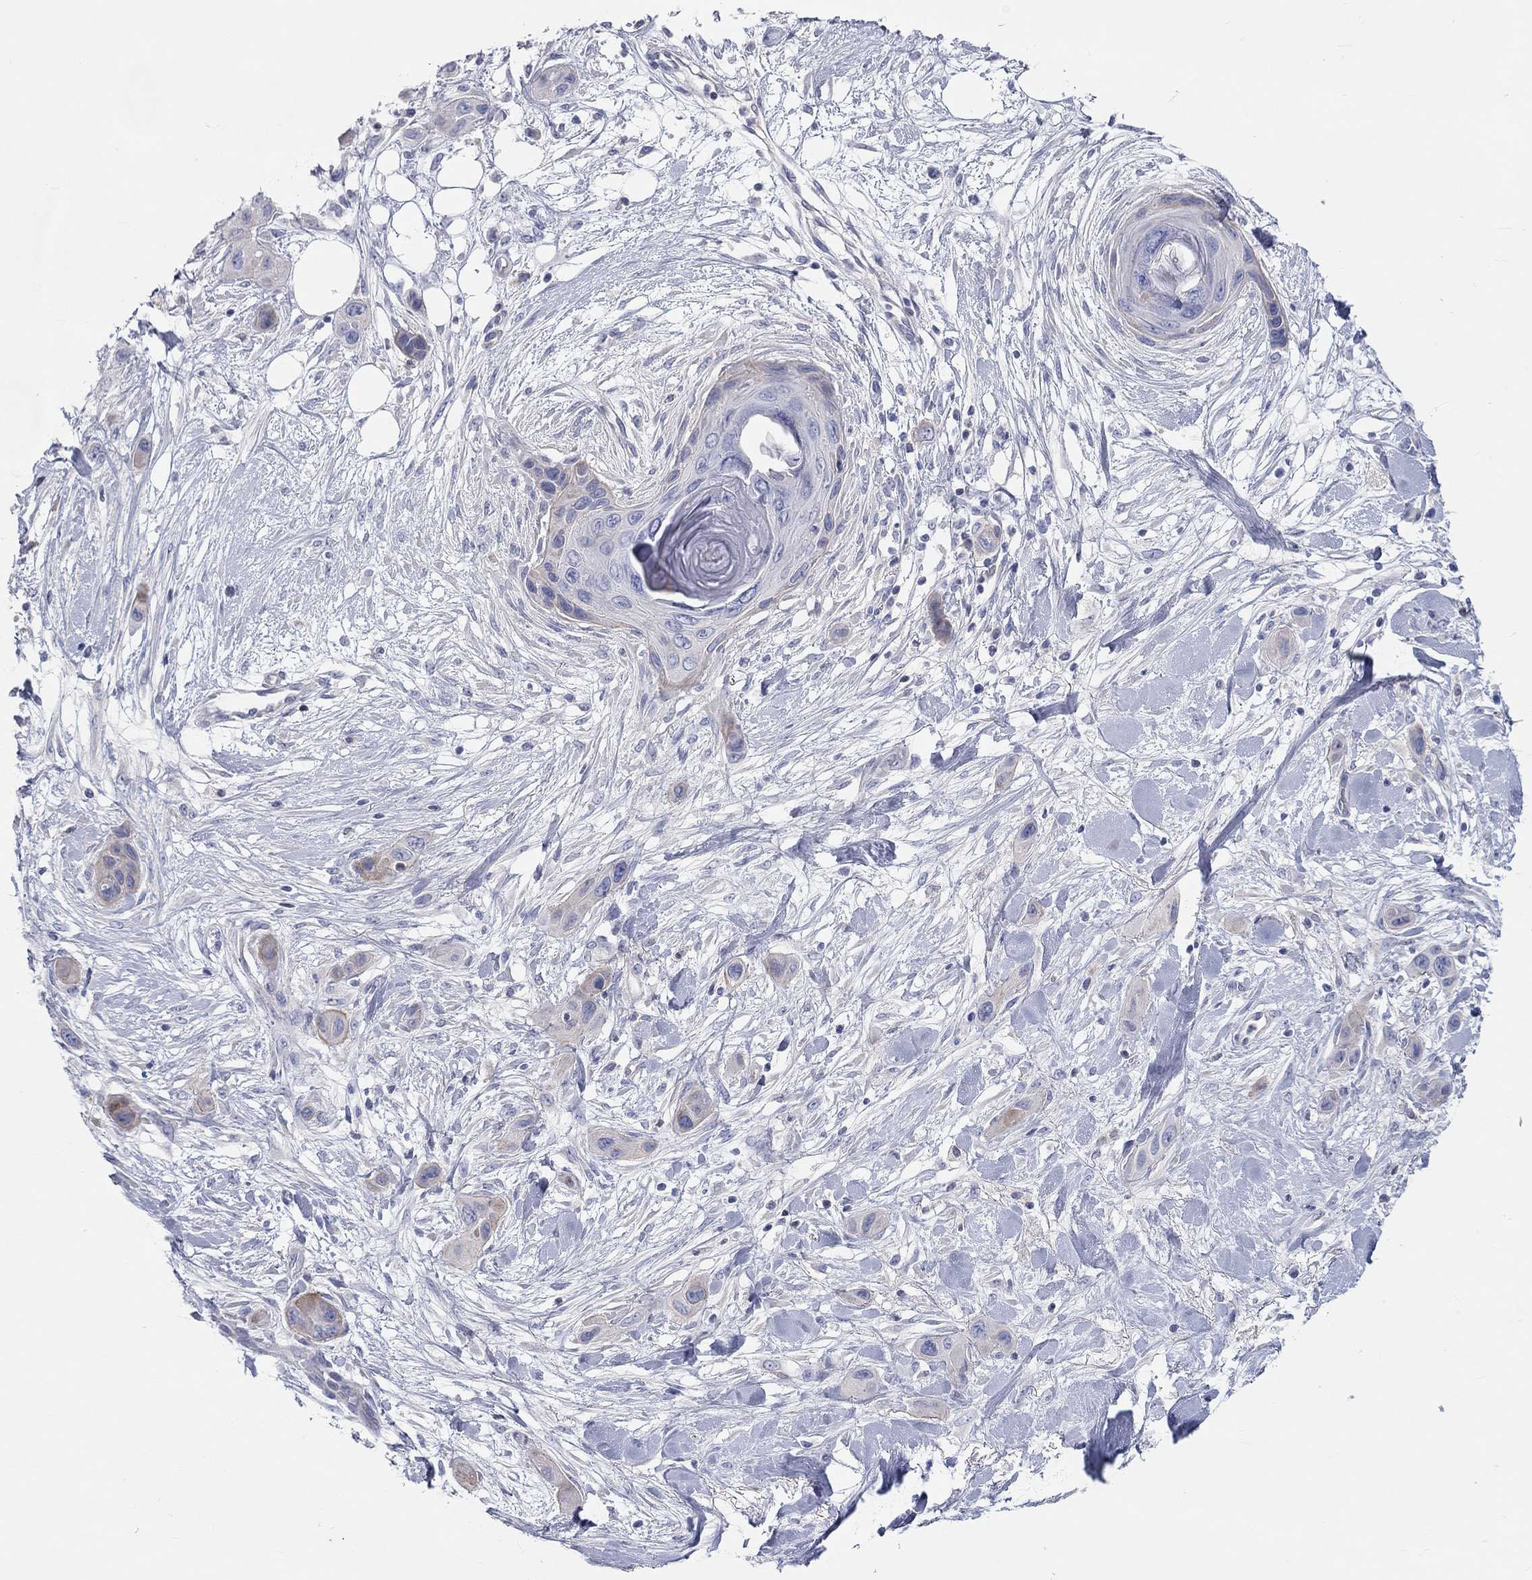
{"staining": {"intensity": "negative", "quantity": "none", "location": "none"}, "tissue": "skin cancer", "cell_type": "Tumor cells", "image_type": "cancer", "snomed": [{"axis": "morphology", "description": "Squamous cell carcinoma, NOS"}, {"axis": "topography", "description": "Skin"}], "caption": "Photomicrograph shows no protein expression in tumor cells of skin squamous cell carcinoma tissue. Brightfield microscopy of immunohistochemistry (IHC) stained with DAB (3,3'-diaminobenzidine) (brown) and hematoxylin (blue), captured at high magnification.", "gene": "ST7L", "patient": {"sex": "male", "age": 79}}